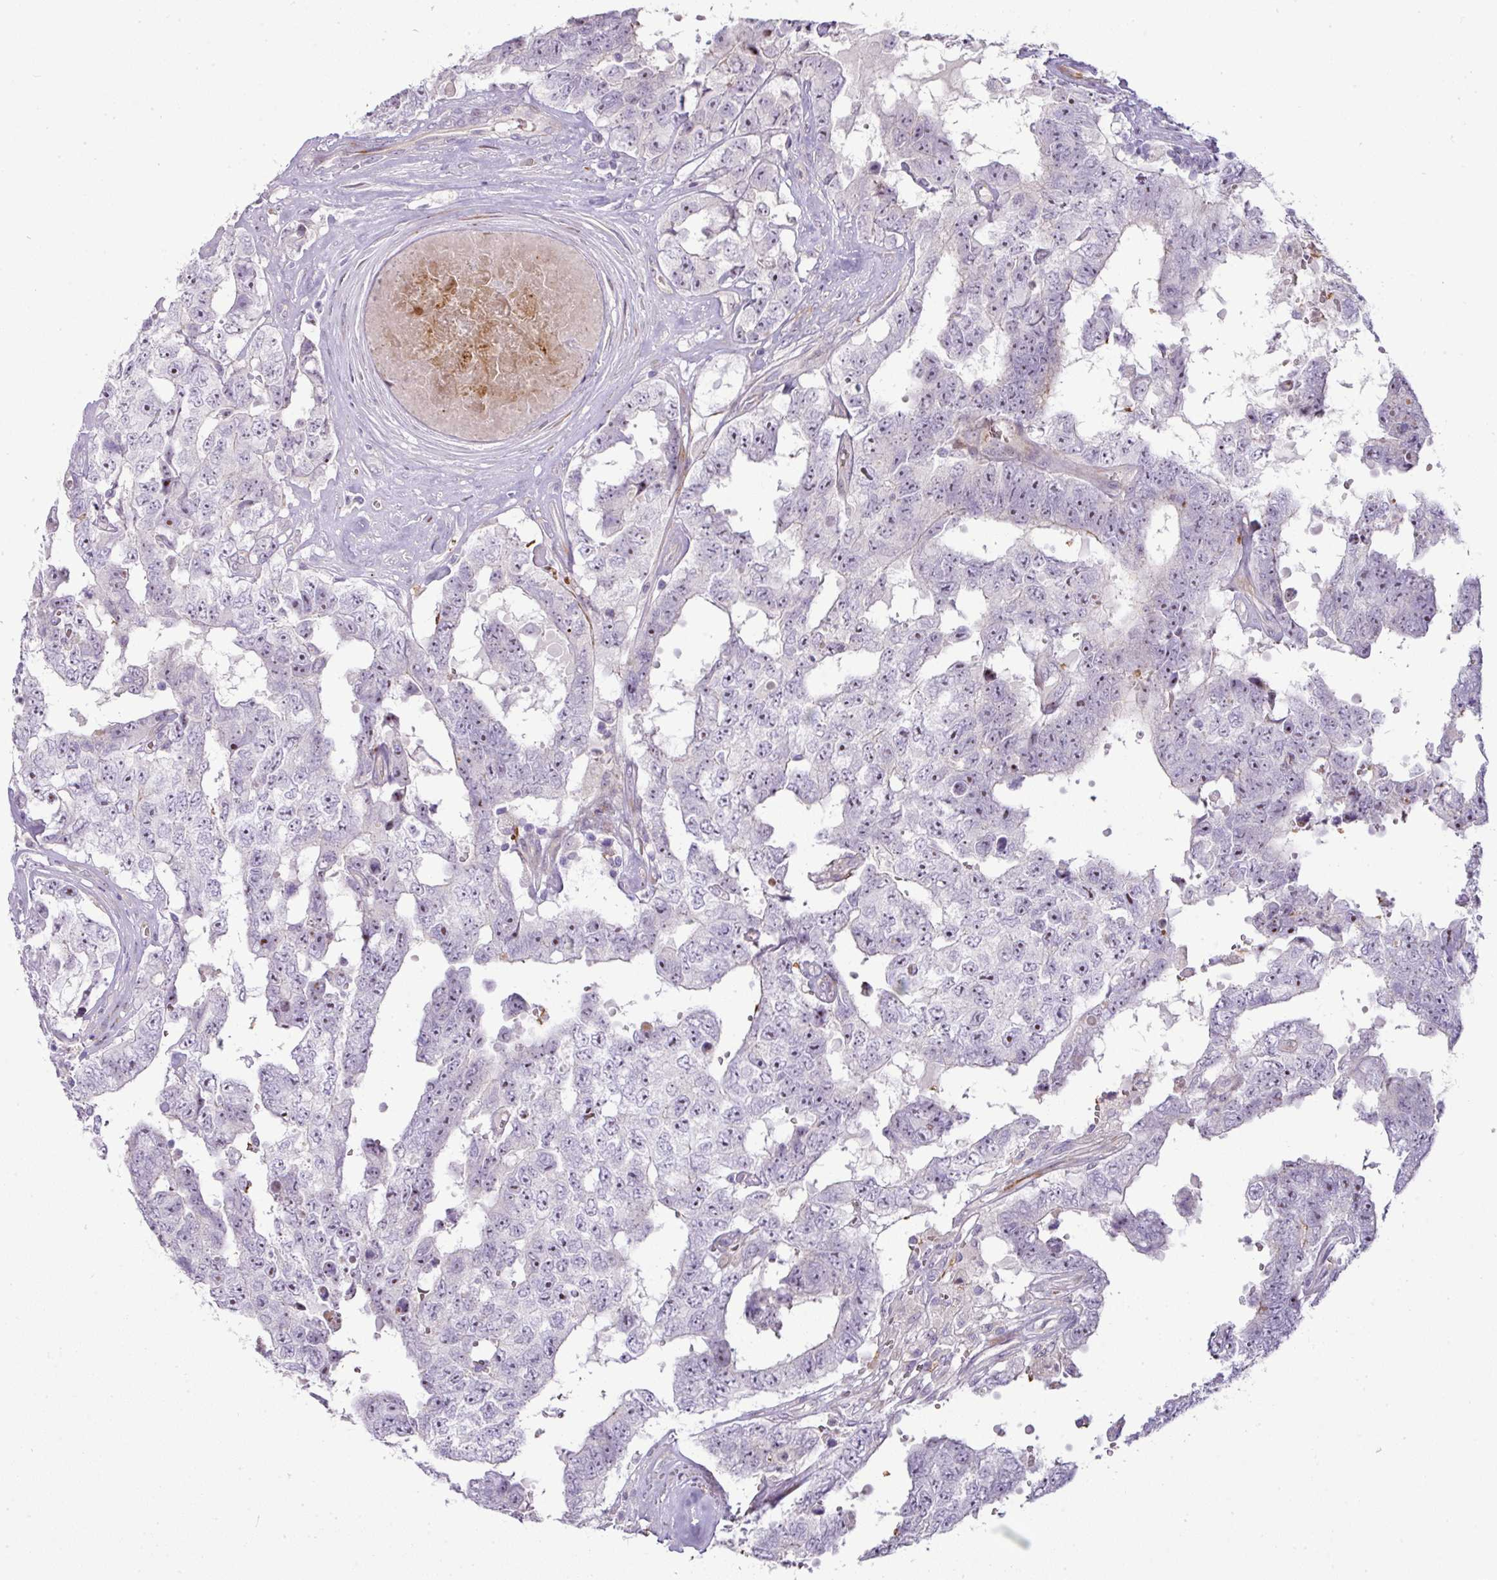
{"staining": {"intensity": "moderate", "quantity": "<25%", "location": "nuclear"}, "tissue": "testis cancer", "cell_type": "Tumor cells", "image_type": "cancer", "snomed": [{"axis": "morphology", "description": "Normal tissue, NOS"}, {"axis": "morphology", "description": "Carcinoma, Embryonal, NOS"}, {"axis": "topography", "description": "Testis"}, {"axis": "topography", "description": "Epididymis"}], "caption": "Immunohistochemistry micrograph of human testis cancer stained for a protein (brown), which exhibits low levels of moderate nuclear expression in about <25% of tumor cells.", "gene": "ATP6V1F", "patient": {"sex": "male", "age": 25}}